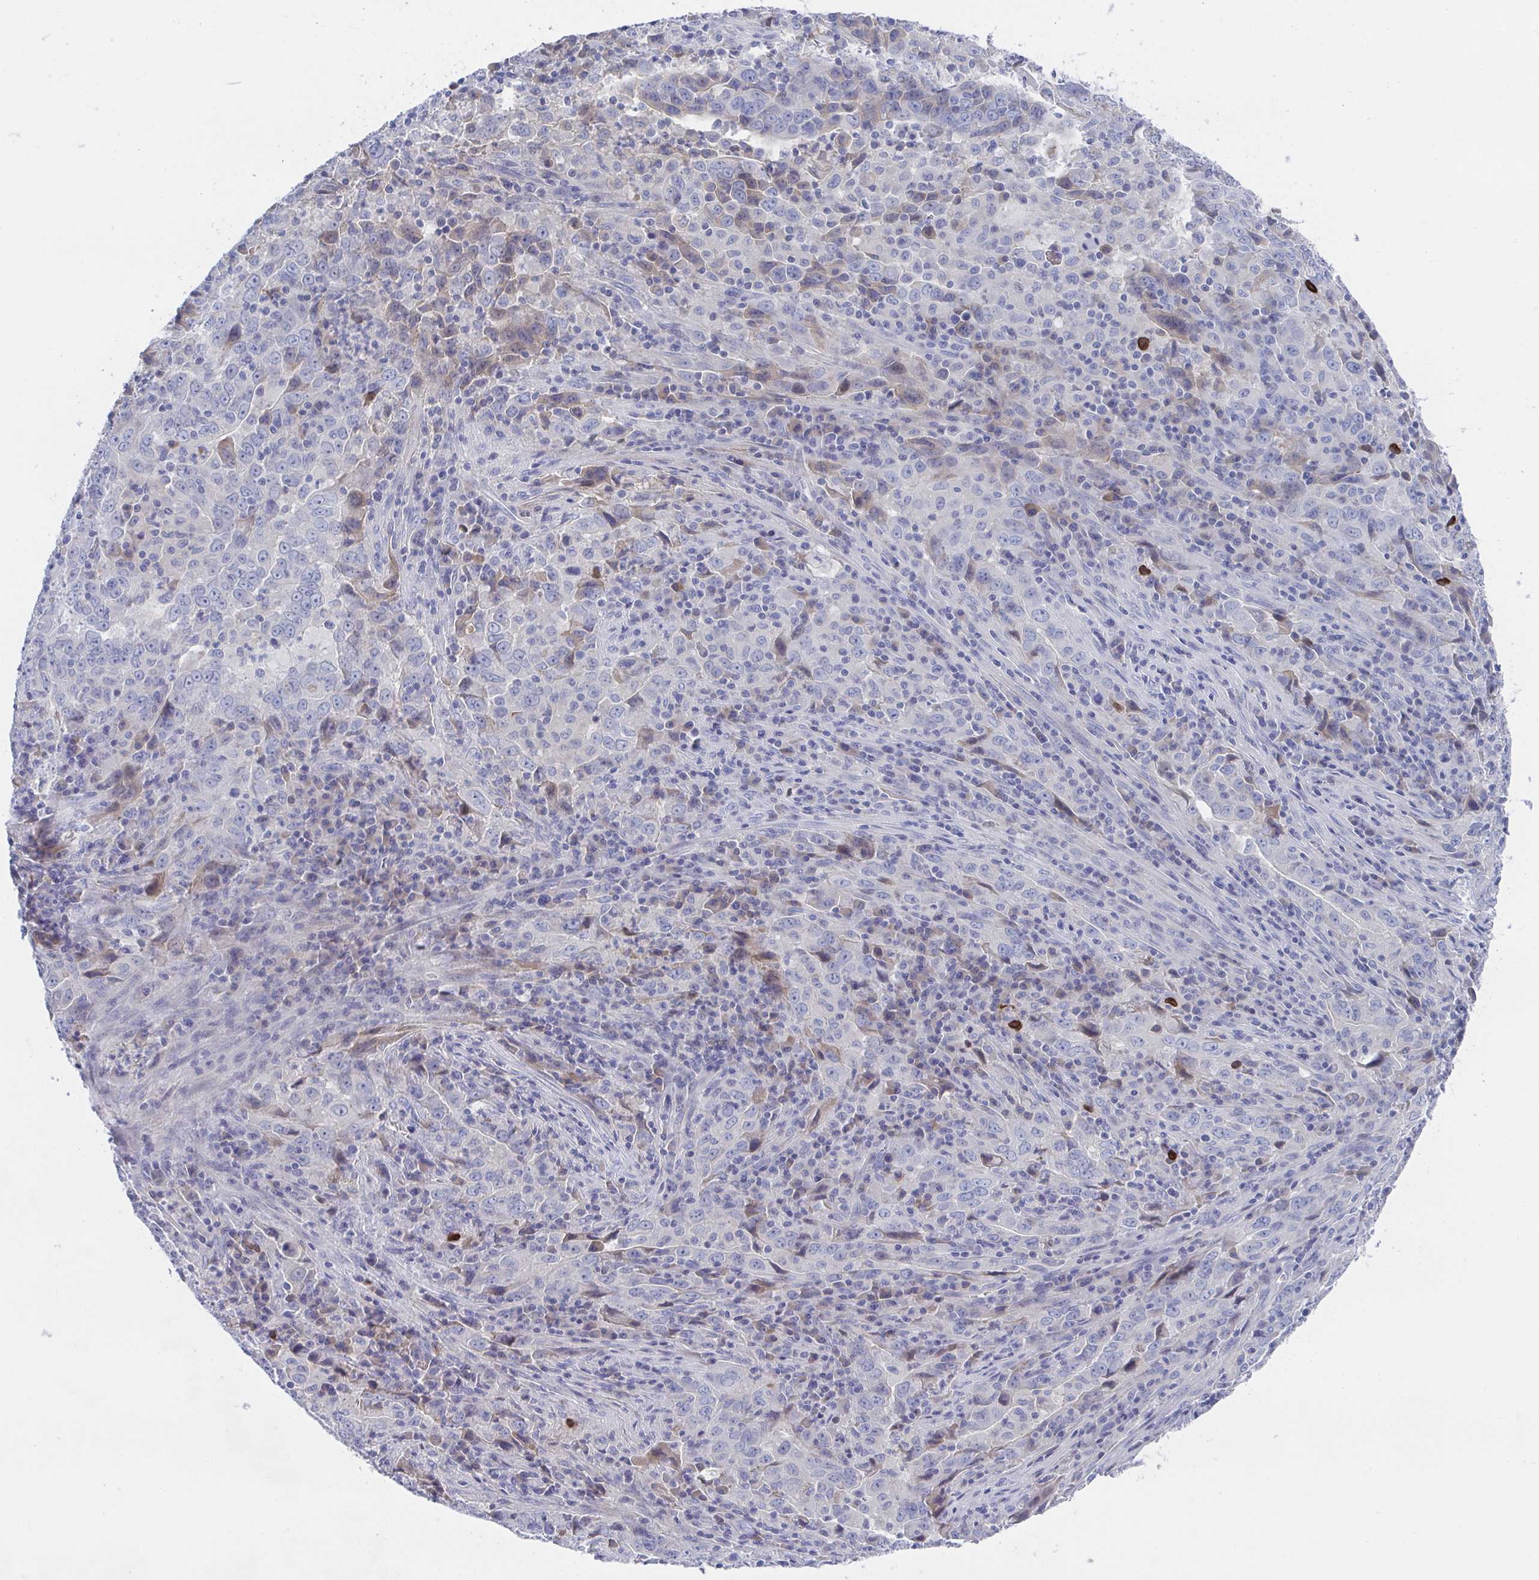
{"staining": {"intensity": "weak", "quantity": "<25%", "location": "cytoplasmic/membranous"}, "tissue": "lung cancer", "cell_type": "Tumor cells", "image_type": "cancer", "snomed": [{"axis": "morphology", "description": "Adenocarcinoma, NOS"}, {"axis": "topography", "description": "Lung"}], "caption": "Protein analysis of lung adenocarcinoma demonstrates no significant expression in tumor cells.", "gene": "TNFAIP6", "patient": {"sex": "male", "age": 67}}